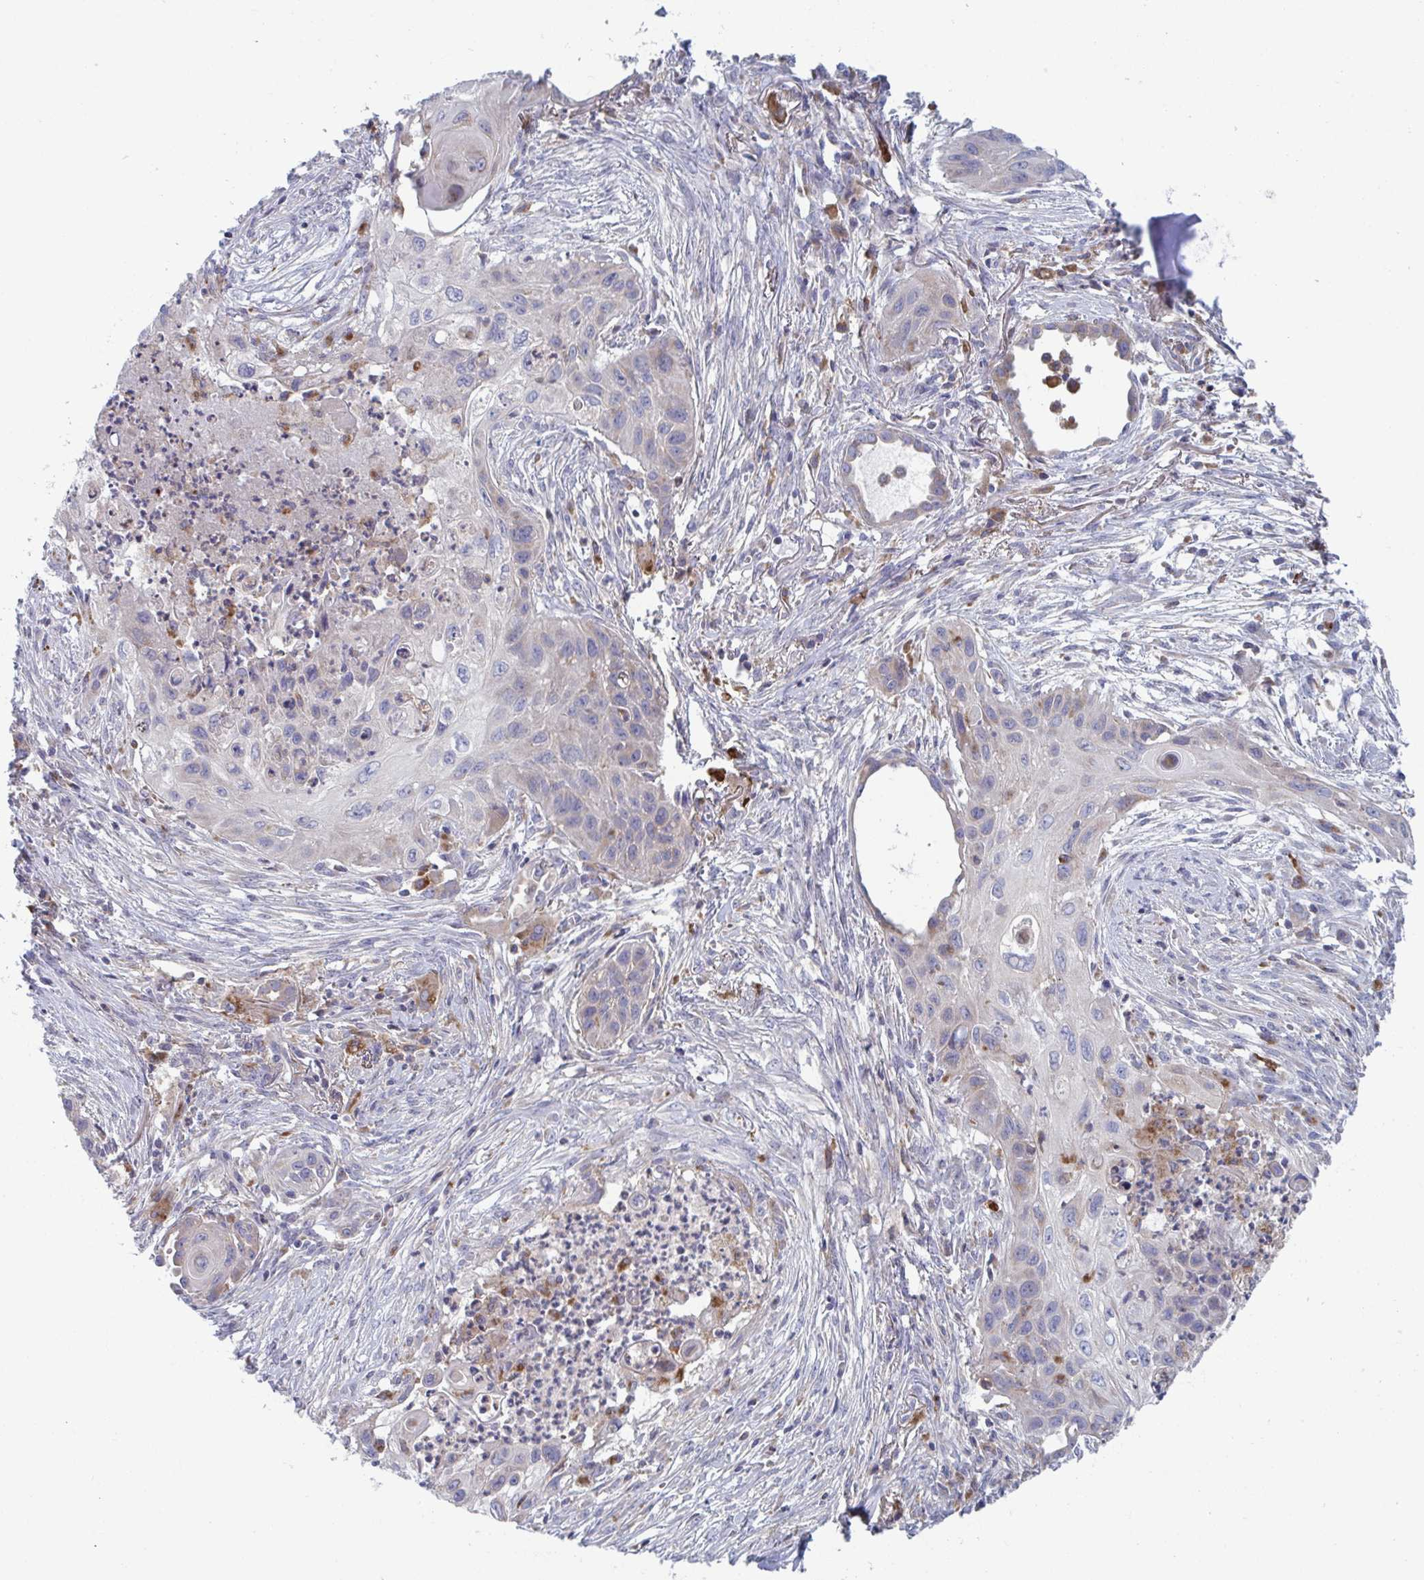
{"staining": {"intensity": "weak", "quantity": "<25%", "location": "cytoplasmic/membranous"}, "tissue": "lung cancer", "cell_type": "Tumor cells", "image_type": "cancer", "snomed": [{"axis": "morphology", "description": "Squamous cell carcinoma, NOS"}, {"axis": "topography", "description": "Lung"}], "caption": "IHC photomicrograph of lung cancer stained for a protein (brown), which reveals no staining in tumor cells.", "gene": "NIPSNAP1", "patient": {"sex": "male", "age": 71}}